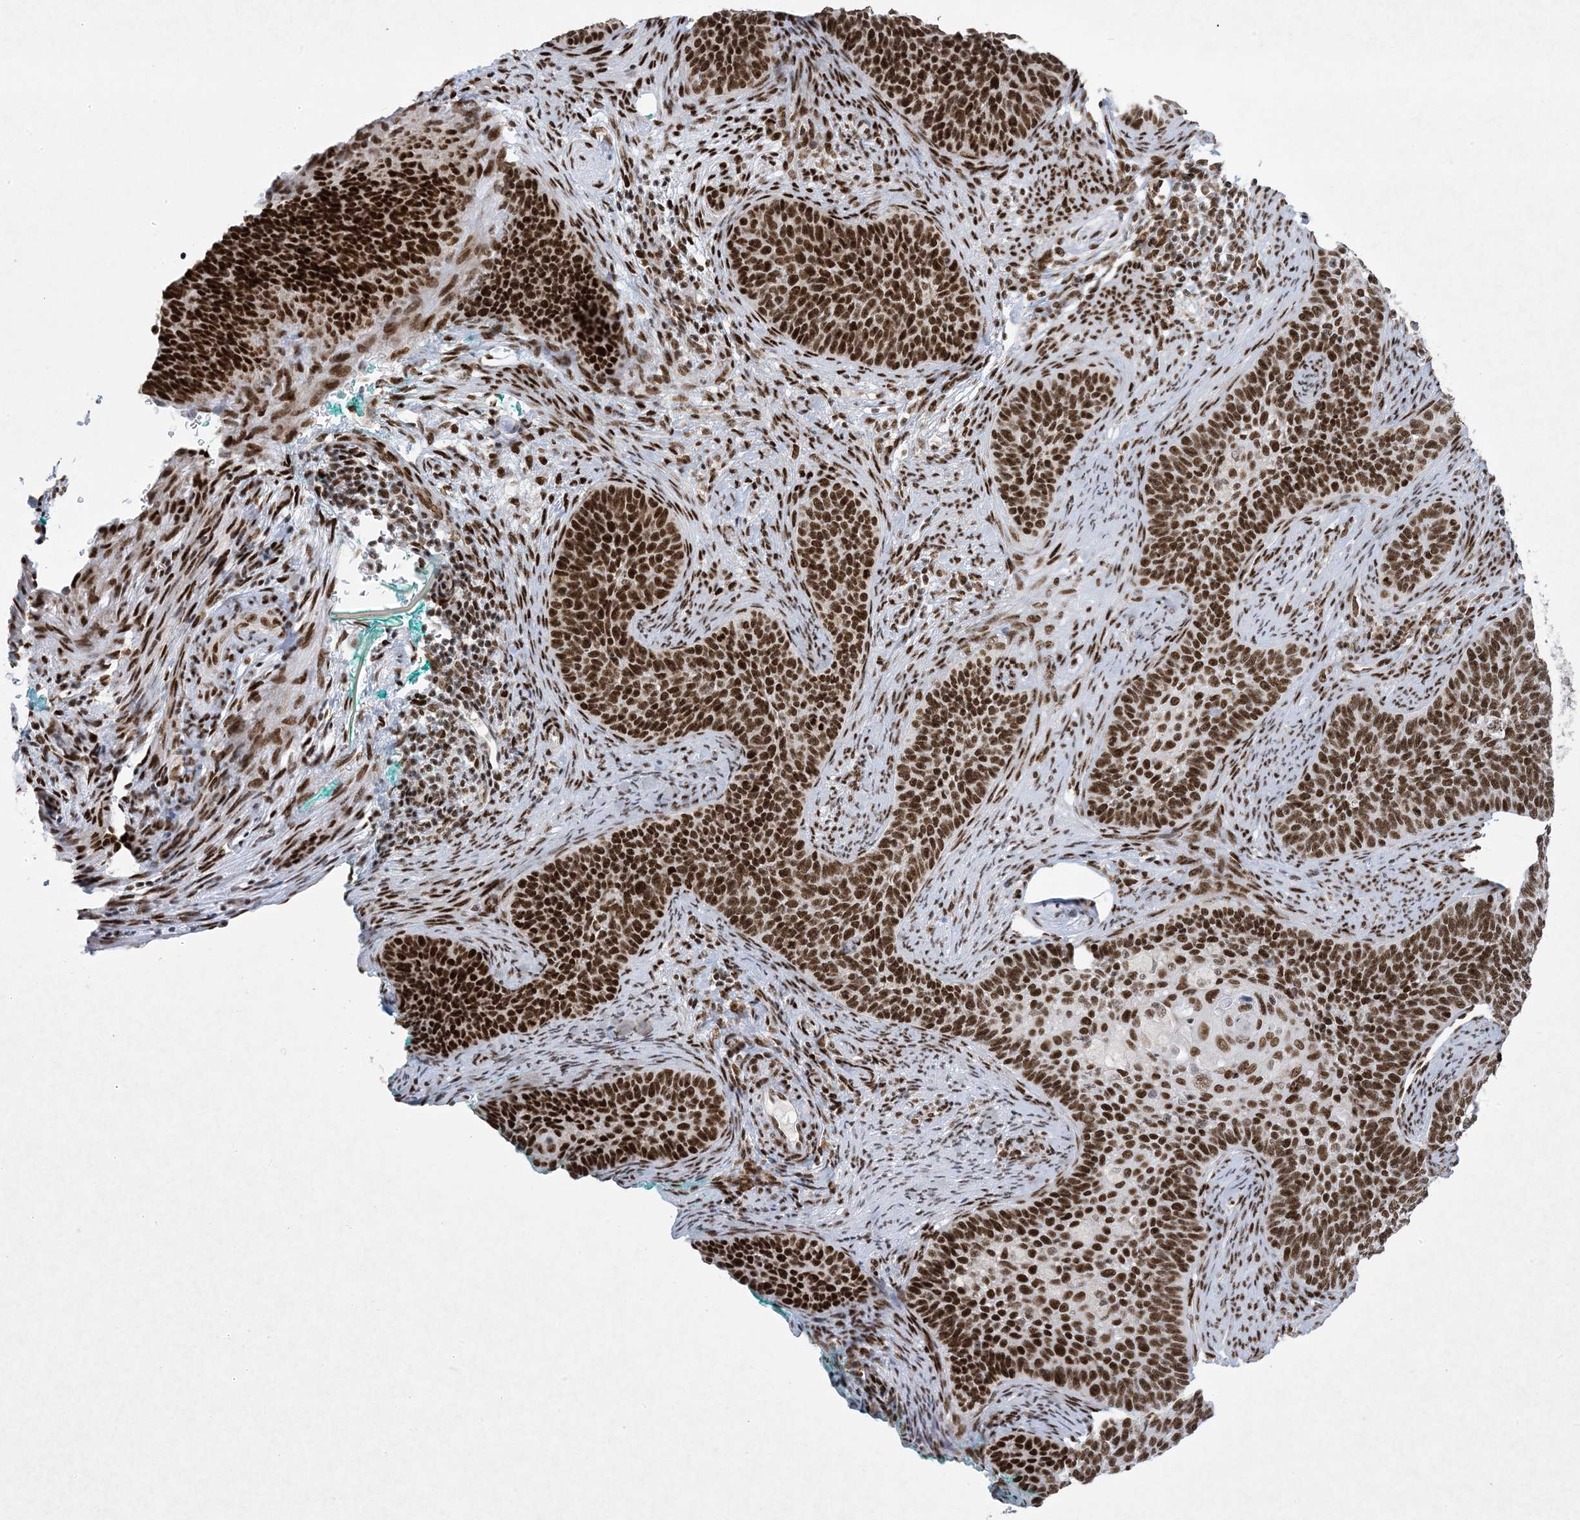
{"staining": {"intensity": "strong", "quantity": ">75%", "location": "nuclear"}, "tissue": "cervical cancer", "cell_type": "Tumor cells", "image_type": "cancer", "snomed": [{"axis": "morphology", "description": "Squamous cell carcinoma, NOS"}, {"axis": "topography", "description": "Cervix"}], "caption": "Squamous cell carcinoma (cervical) tissue reveals strong nuclear expression in approximately >75% of tumor cells", "gene": "PKNOX2", "patient": {"sex": "female", "age": 33}}